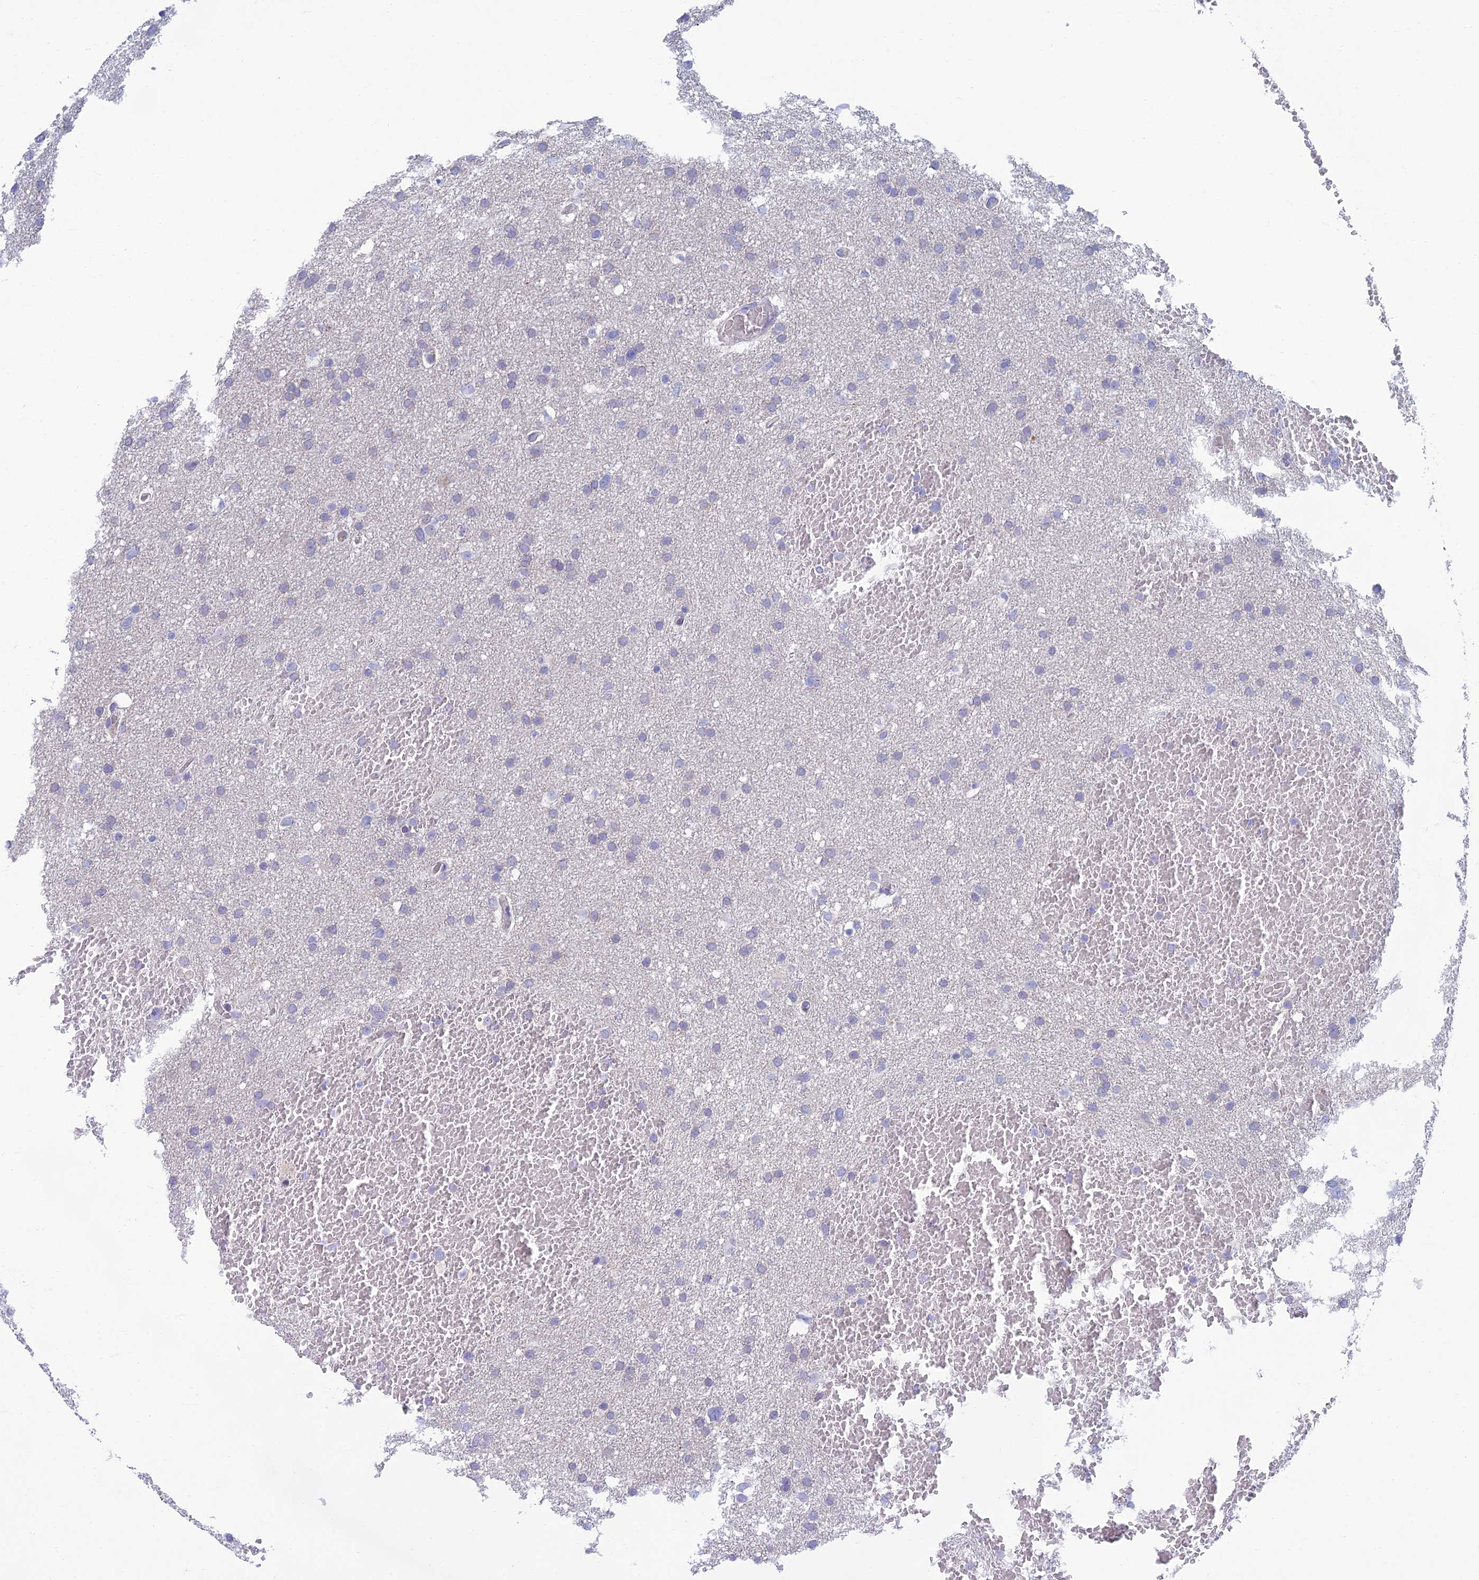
{"staining": {"intensity": "negative", "quantity": "none", "location": "none"}, "tissue": "glioma", "cell_type": "Tumor cells", "image_type": "cancer", "snomed": [{"axis": "morphology", "description": "Glioma, malignant, High grade"}, {"axis": "topography", "description": "Cerebral cortex"}], "caption": "Tumor cells show no significant protein expression in malignant glioma (high-grade).", "gene": "SLC25A41", "patient": {"sex": "female", "age": 36}}